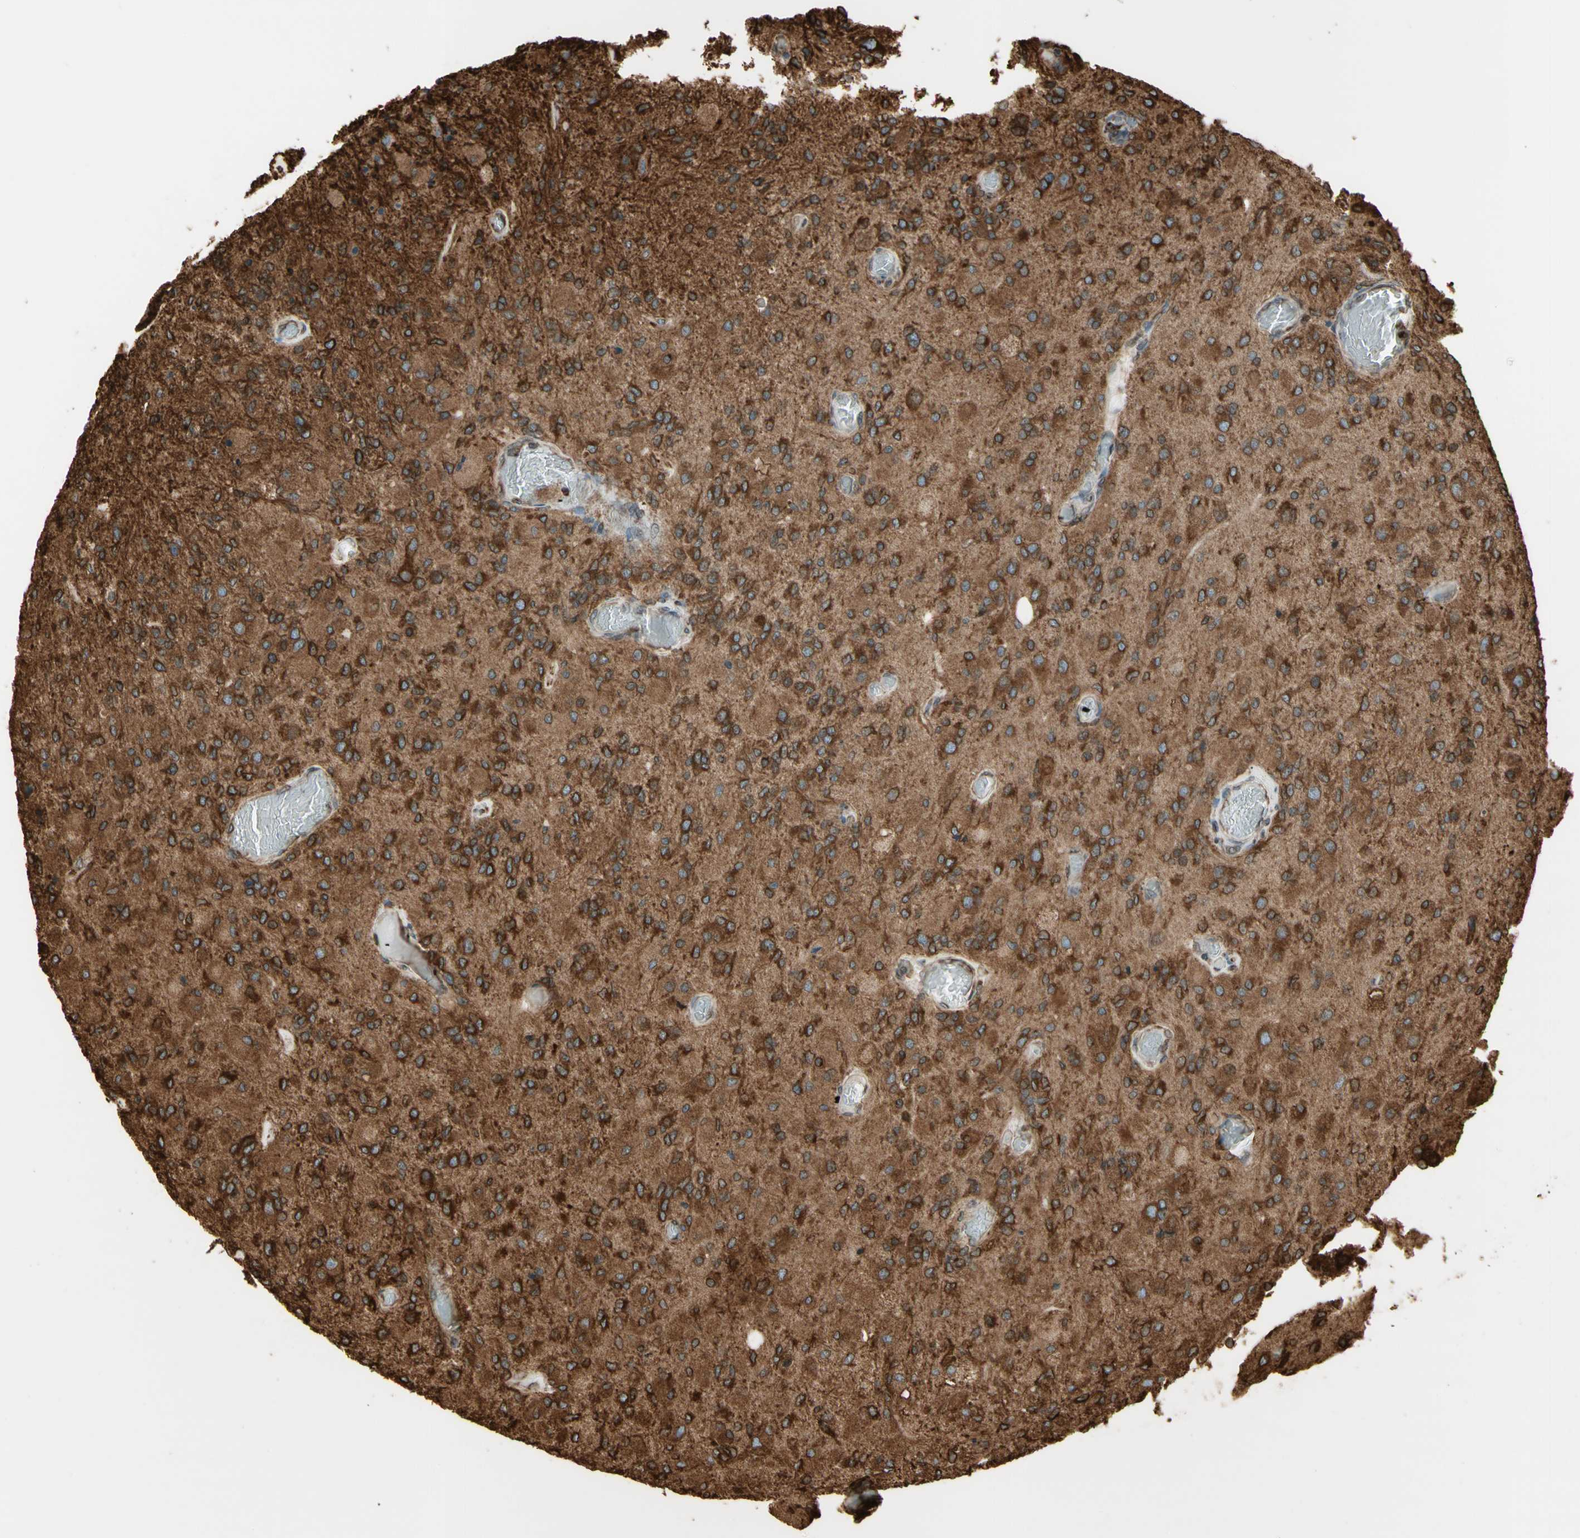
{"staining": {"intensity": "strong", "quantity": ">75%", "location": "cytoplasmic/membranous"}, "tissue": "glioma", "cell_type": "Tumor cells", "image_type": "cancer", "snomed": [{"axis": "morphology", "description": "Normal tissue, NOS"}, {"axis": "morphology", "description": "Glioma, malignant, High grade"}, {"axis": "topography", "description": "Cerebral cortex"}], "caption": "IHC of human malignant high-grade glioma exhibits high levels of strong cytoplasmic/membranous staining in approximately >75% of tumor cells.", "gene": "CANX", "patient": {"sex": "male", "age": 77}}